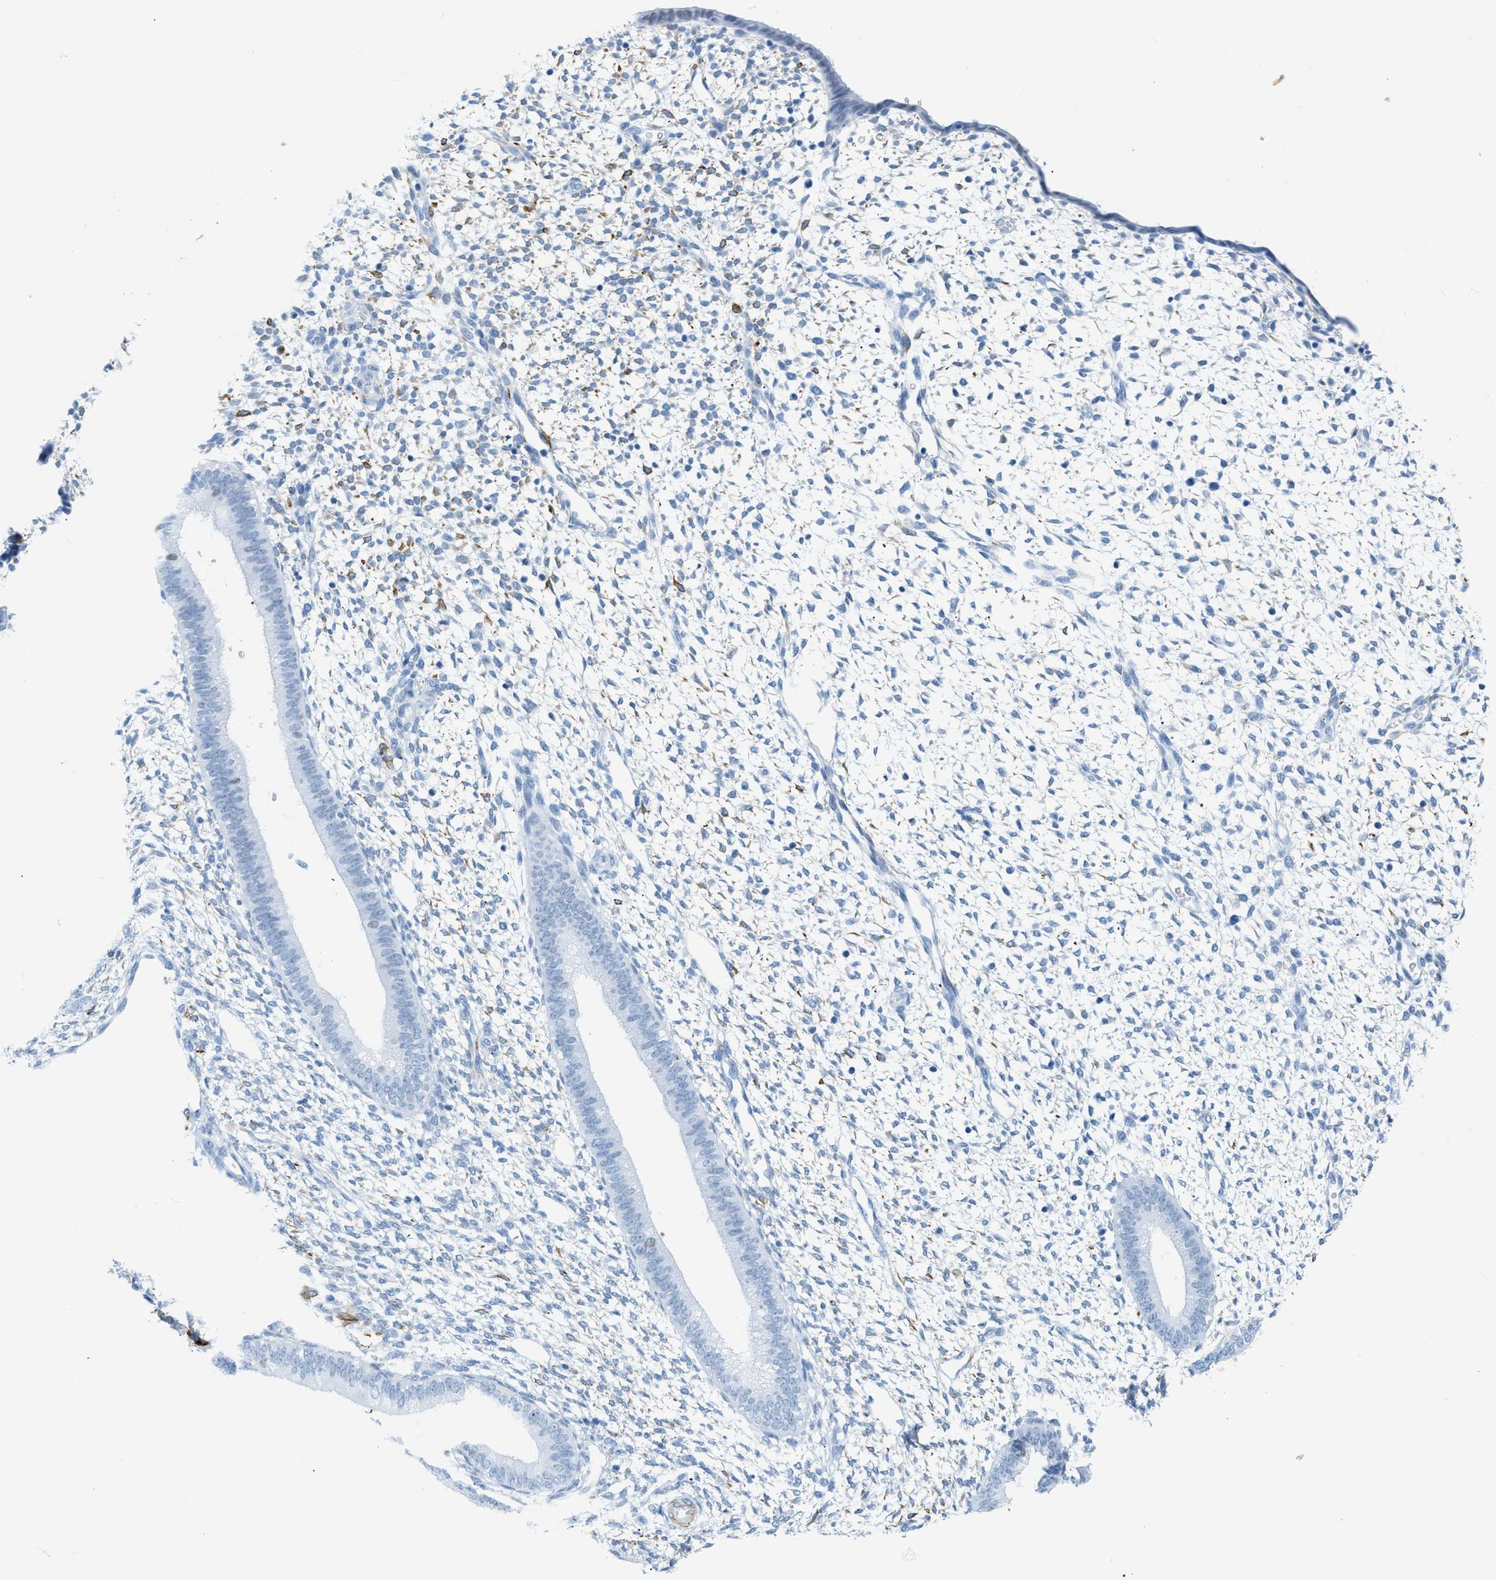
{"staining": {"intensity": "negative", "quantity": "none", "location": "none"}, "tissue": "endometrium", "cell_type": "Cells in endometrial stroma", "image_type": "normal", "snomed": [{"axis": "morphology", "description": "Normal tissue, NOS"}, {"axis": "topography", "description": "Endometrium"}], "caption": "A high-resolution histopathology image shows IHC staining of normal endometrium, which displays no significant expression in cells in endometrial stroma.", "gene": "DES", "patient": {"sex": "female", "age": 46}}